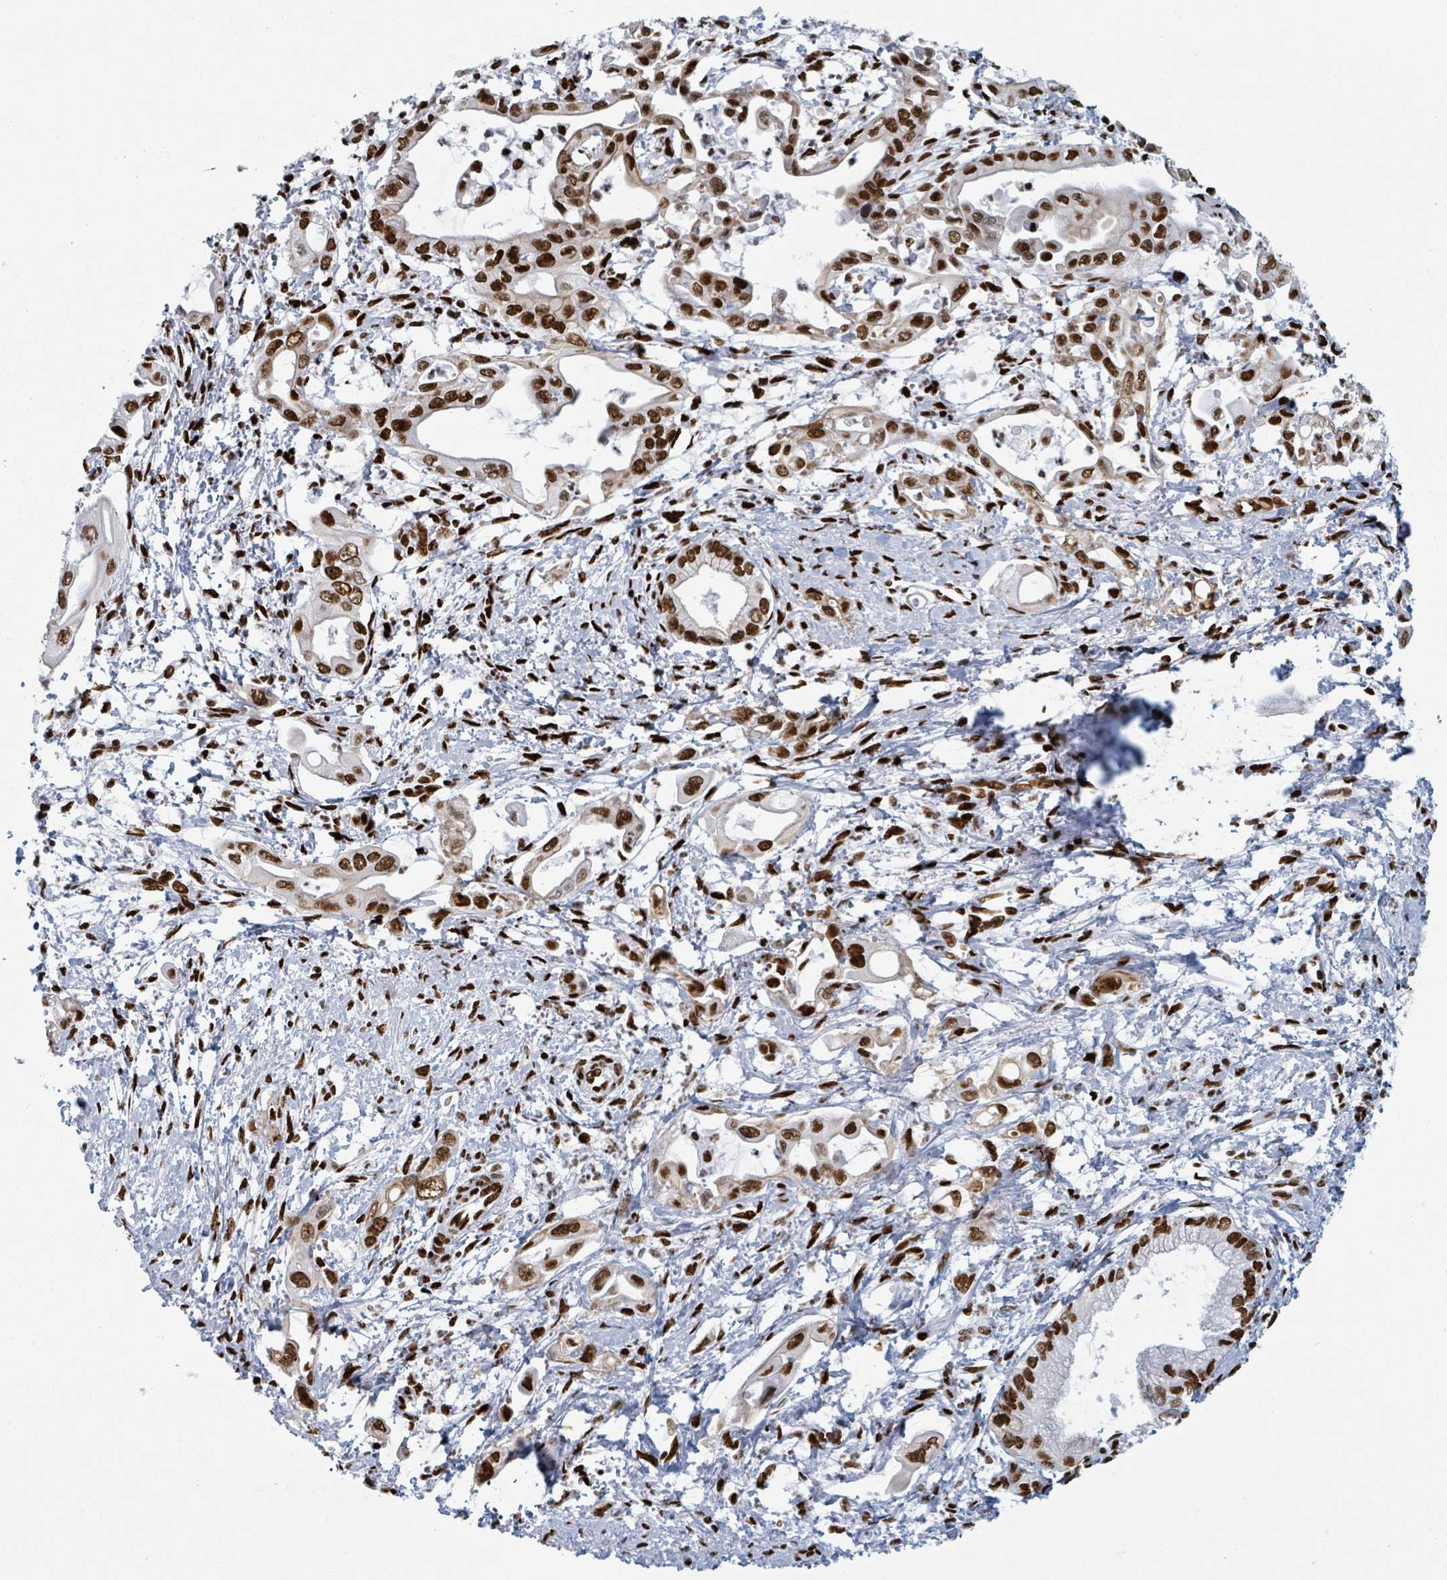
{"staining": {"intensity": "strong", "quantity": ">75%", "location": "nuclear"}, "tissue": "pancreatic cancer", "cell_type": "Tumor cells", "image_type": "cancer", "snomed": [{"axis": "morphology", "description": "Adenocarcinoma, NOS"}, {"axis": "topography", "description": "Pancreas"}], "caption": "A high amount of strong nuclear positivity is appreciated in approximately >75% of tumor cells in pancreatic cancer (adenocarcinoma) tissue.", "gene": "DHX16", "patient": {"sex": "male", "age": 61}}